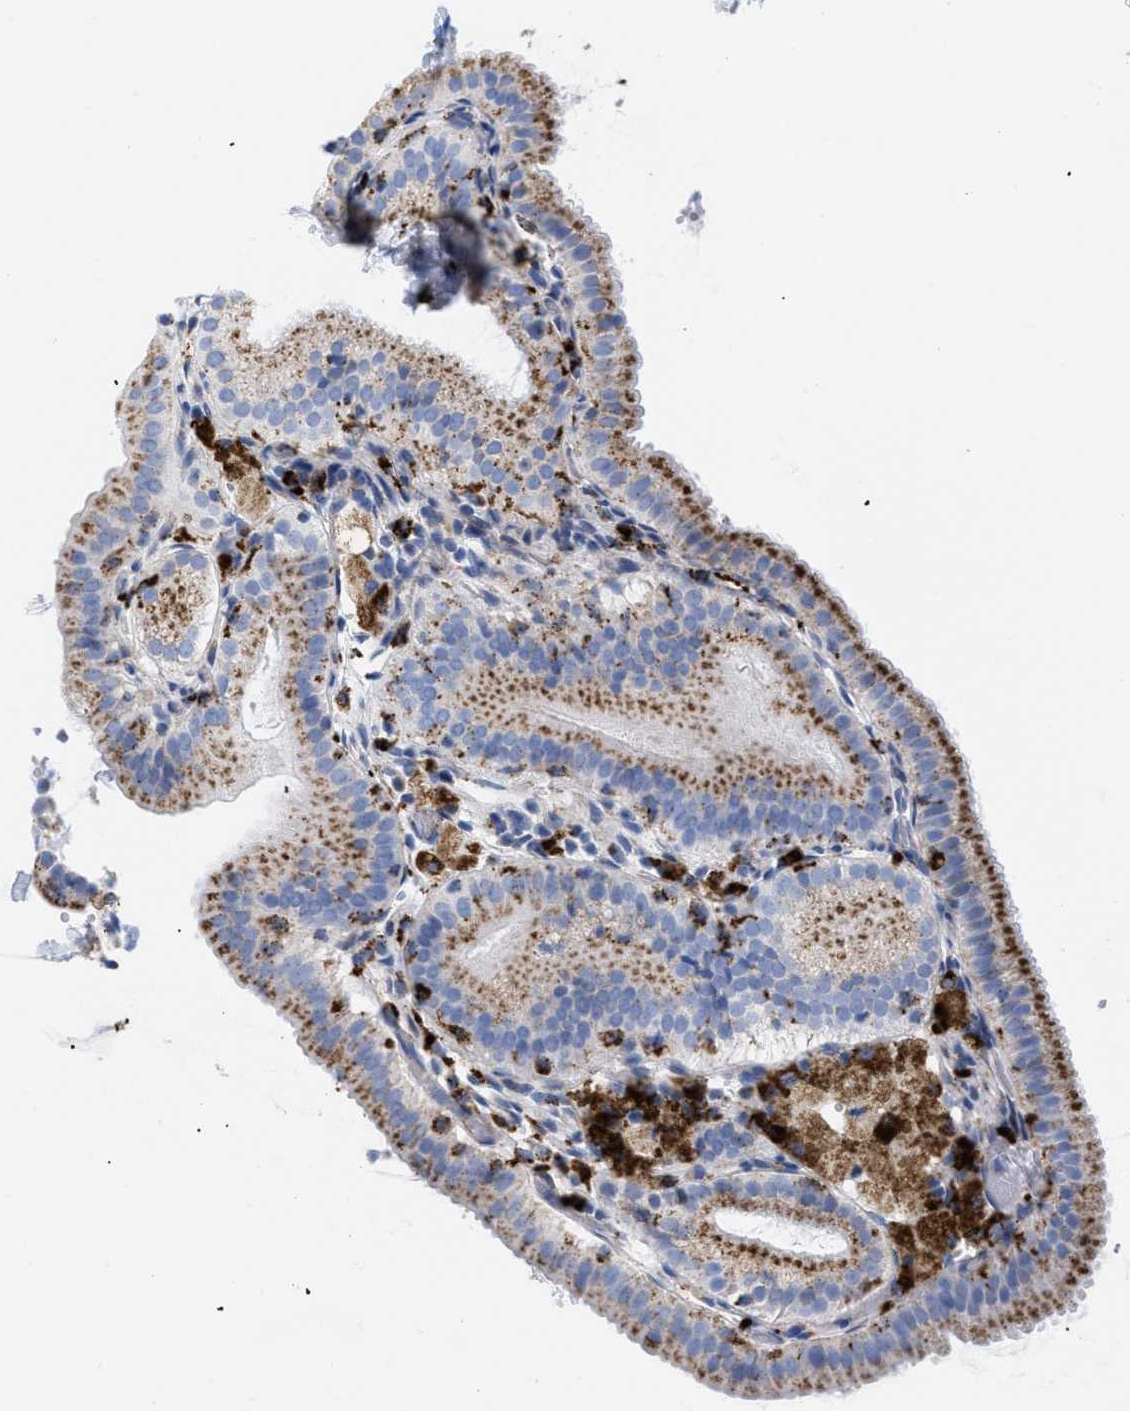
{"staining": {"intensity": "moderate", "quantity": ">75%", "location": "cytoplasmic/membranous"}, "tissue": "gallbladder", "cell_type": "Glandular cells", "image_type": "normal", "snomed": [{"axis": "morphology", "description": "Normal tissue, NOS"}, {"axis": "topography", "description": "Gallbladder"}], "caption": "Immunohistochemical staining of normal gallbladder displays >75% levels of moderate cytoplasmic/membranous protein expression in approximately >75% of glandular cells. (brown staining indicates protein expression, while blue staining denotes nuclei).", "gene": "DRAM2", "patient": {"sex": "male", "age": 54}}